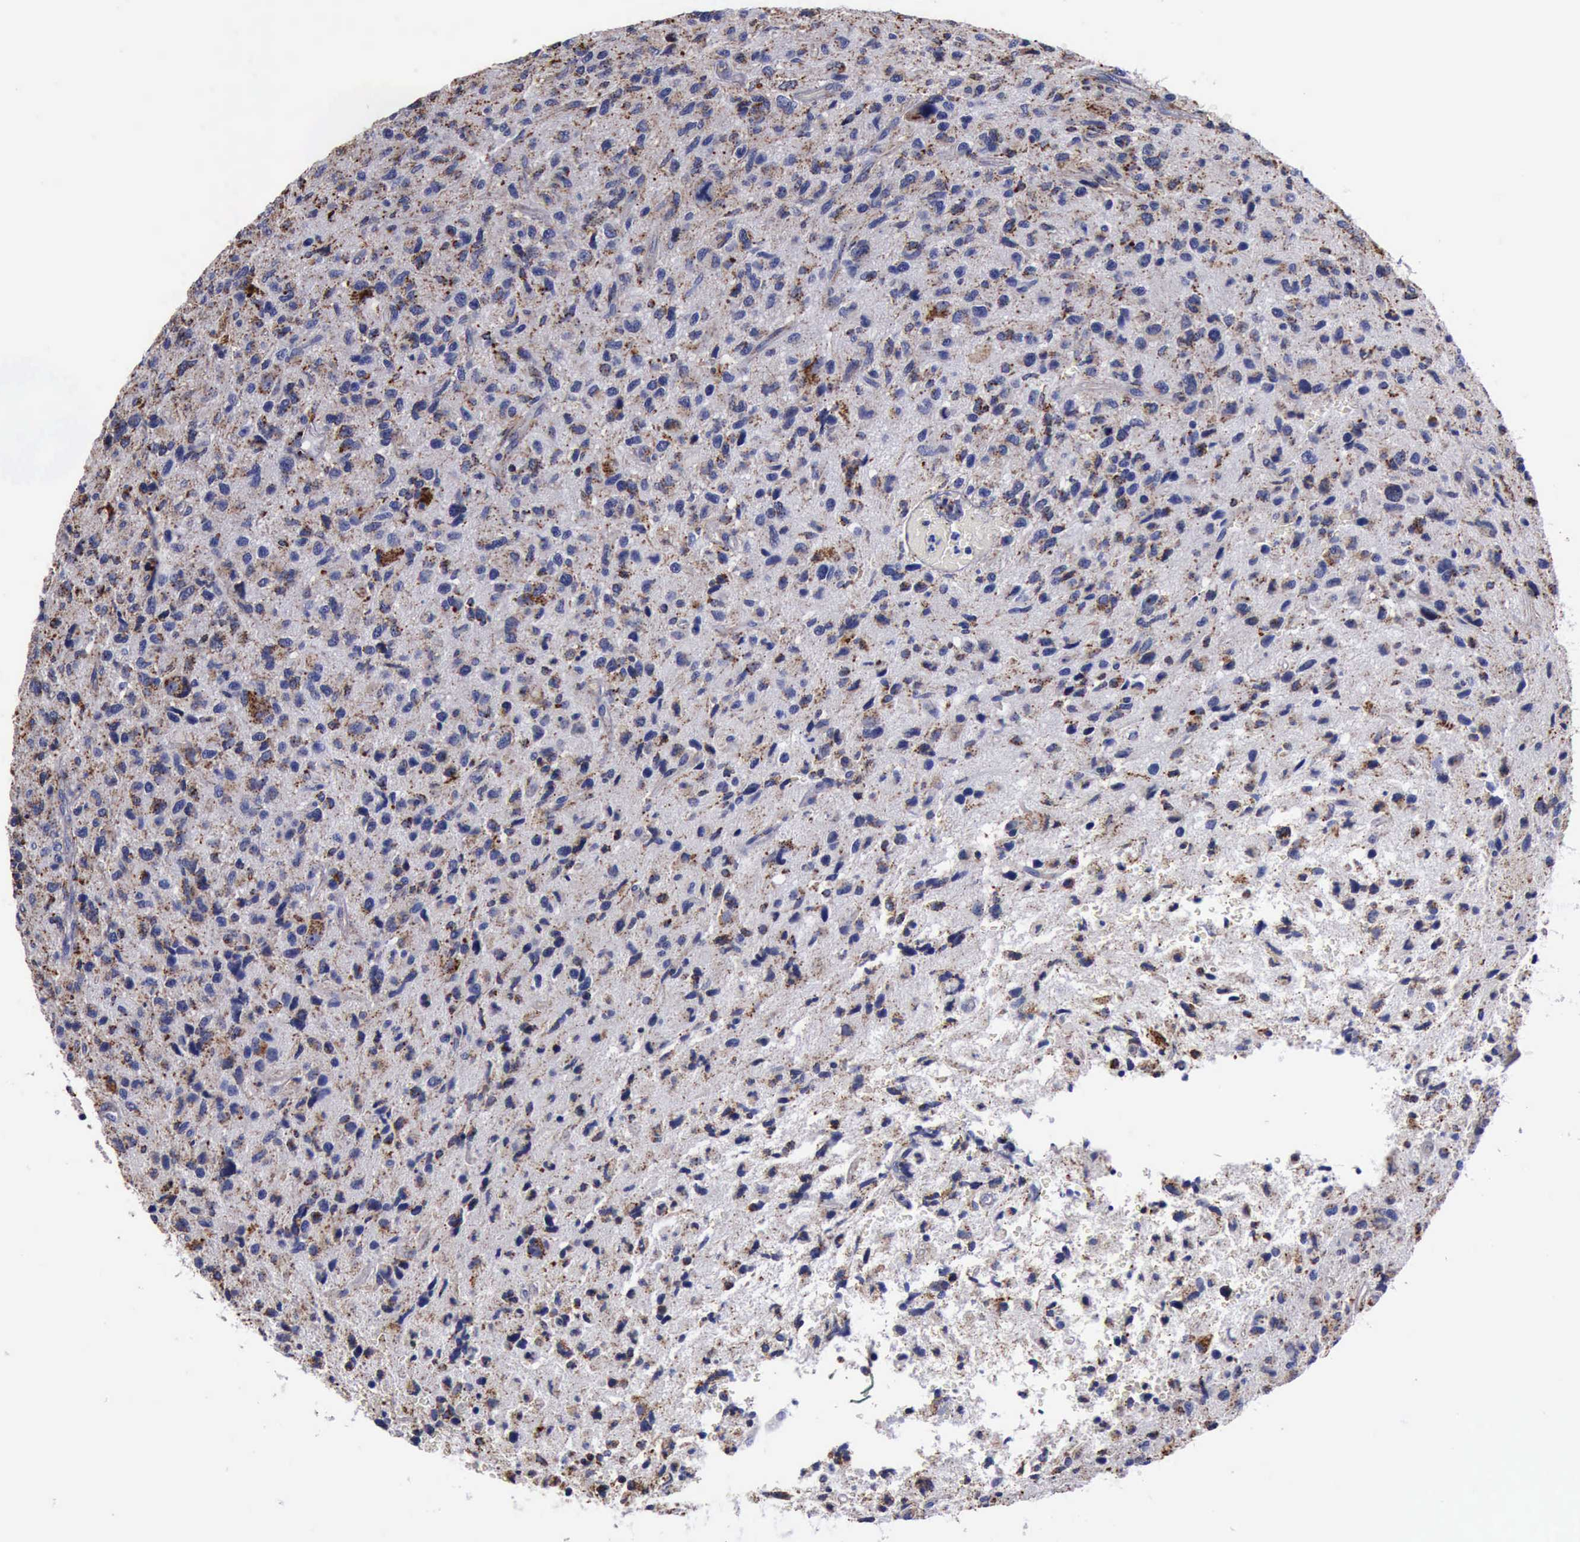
{"staining": {"intensity": "moderate", "quantity": "25%-75%", "location": "cytoplasmic/membranous"}, "tissue": "glioma", "cell_type": "Tumor cells", "image_type": "cancer", "snomed": [{"axis": "morphology", "description": "Glioma, malignant, High grade"}, {"axis": "topography", "description": "Brain"}], "caption": "Protein expression analysis of glioma exhibits moderate cytoplasmic/membranous positivity in about 25%-75% of tumor cells. Using DAB (brown) and hematoxylin (blue) stains, captured at high magnification using brightfield microscopy.", "gene": "CTSD", "patient": {"sex": "female", "age": 60}}